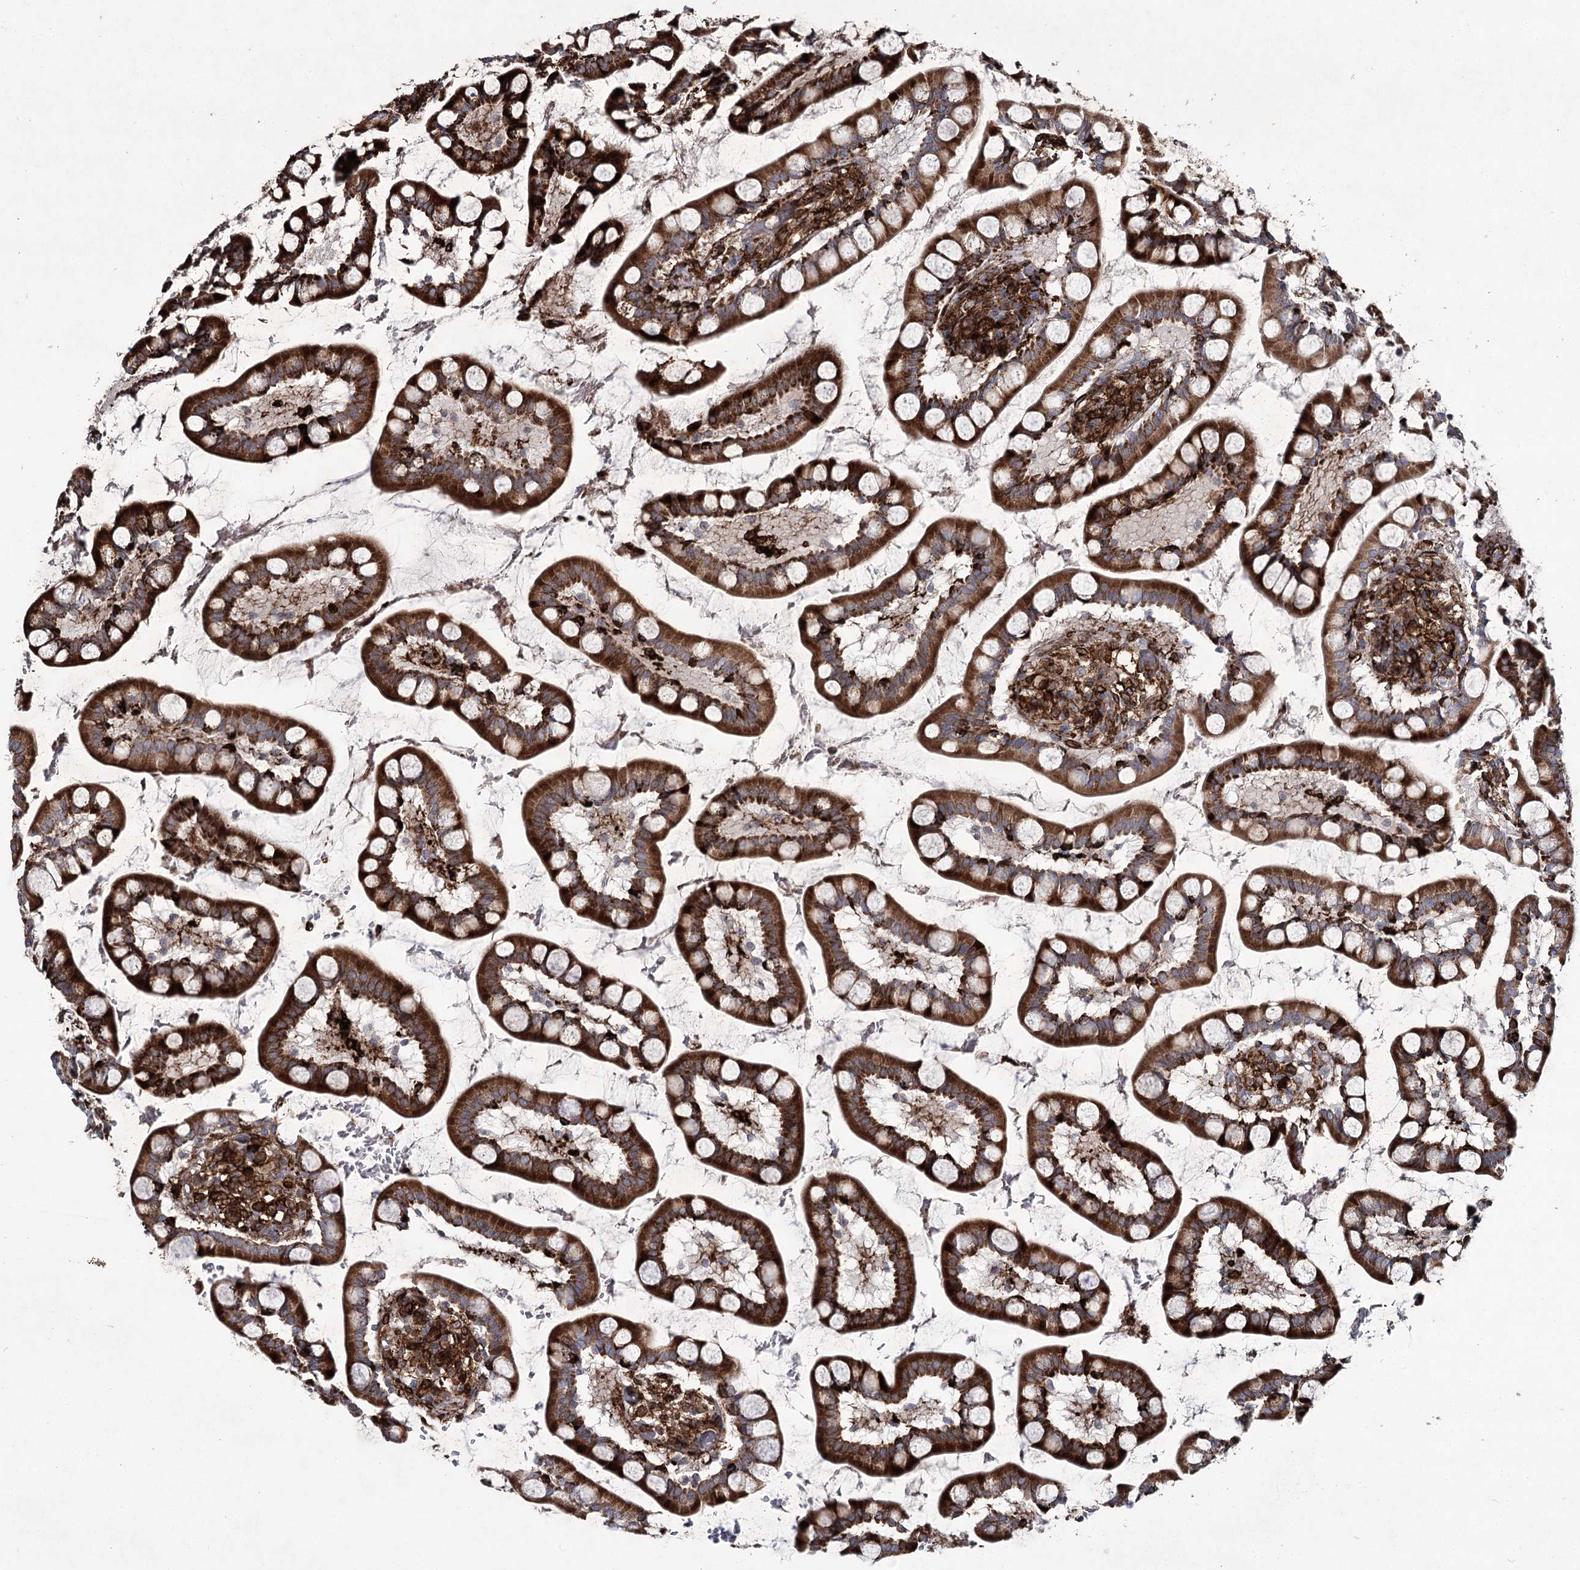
{"staining": {"intensity": "strong", "quantity": ">75%", "location": "cytoplasmic/membranous"}, "tissue": "small intestine", "cell_type": "Glandular cells", "image_type": "normal", "snomed": [{"axis": "morphology", "description": "Normal tissue, NOS"}, {"axis": "topography", "description": "Small intestine"}], "caption": "Immunohistochemistry (DAB (3,3'-diaminobenzidine)) staining of benign human small intestine shows strong cytoplasmic/membranous protein expression in about >75% of glandular cells. The protein of interest is shown in brown color, while the nuclei are stained blue.", "gene": "DCUN1D4", "patient": {"sex": "male", "age": 52}}